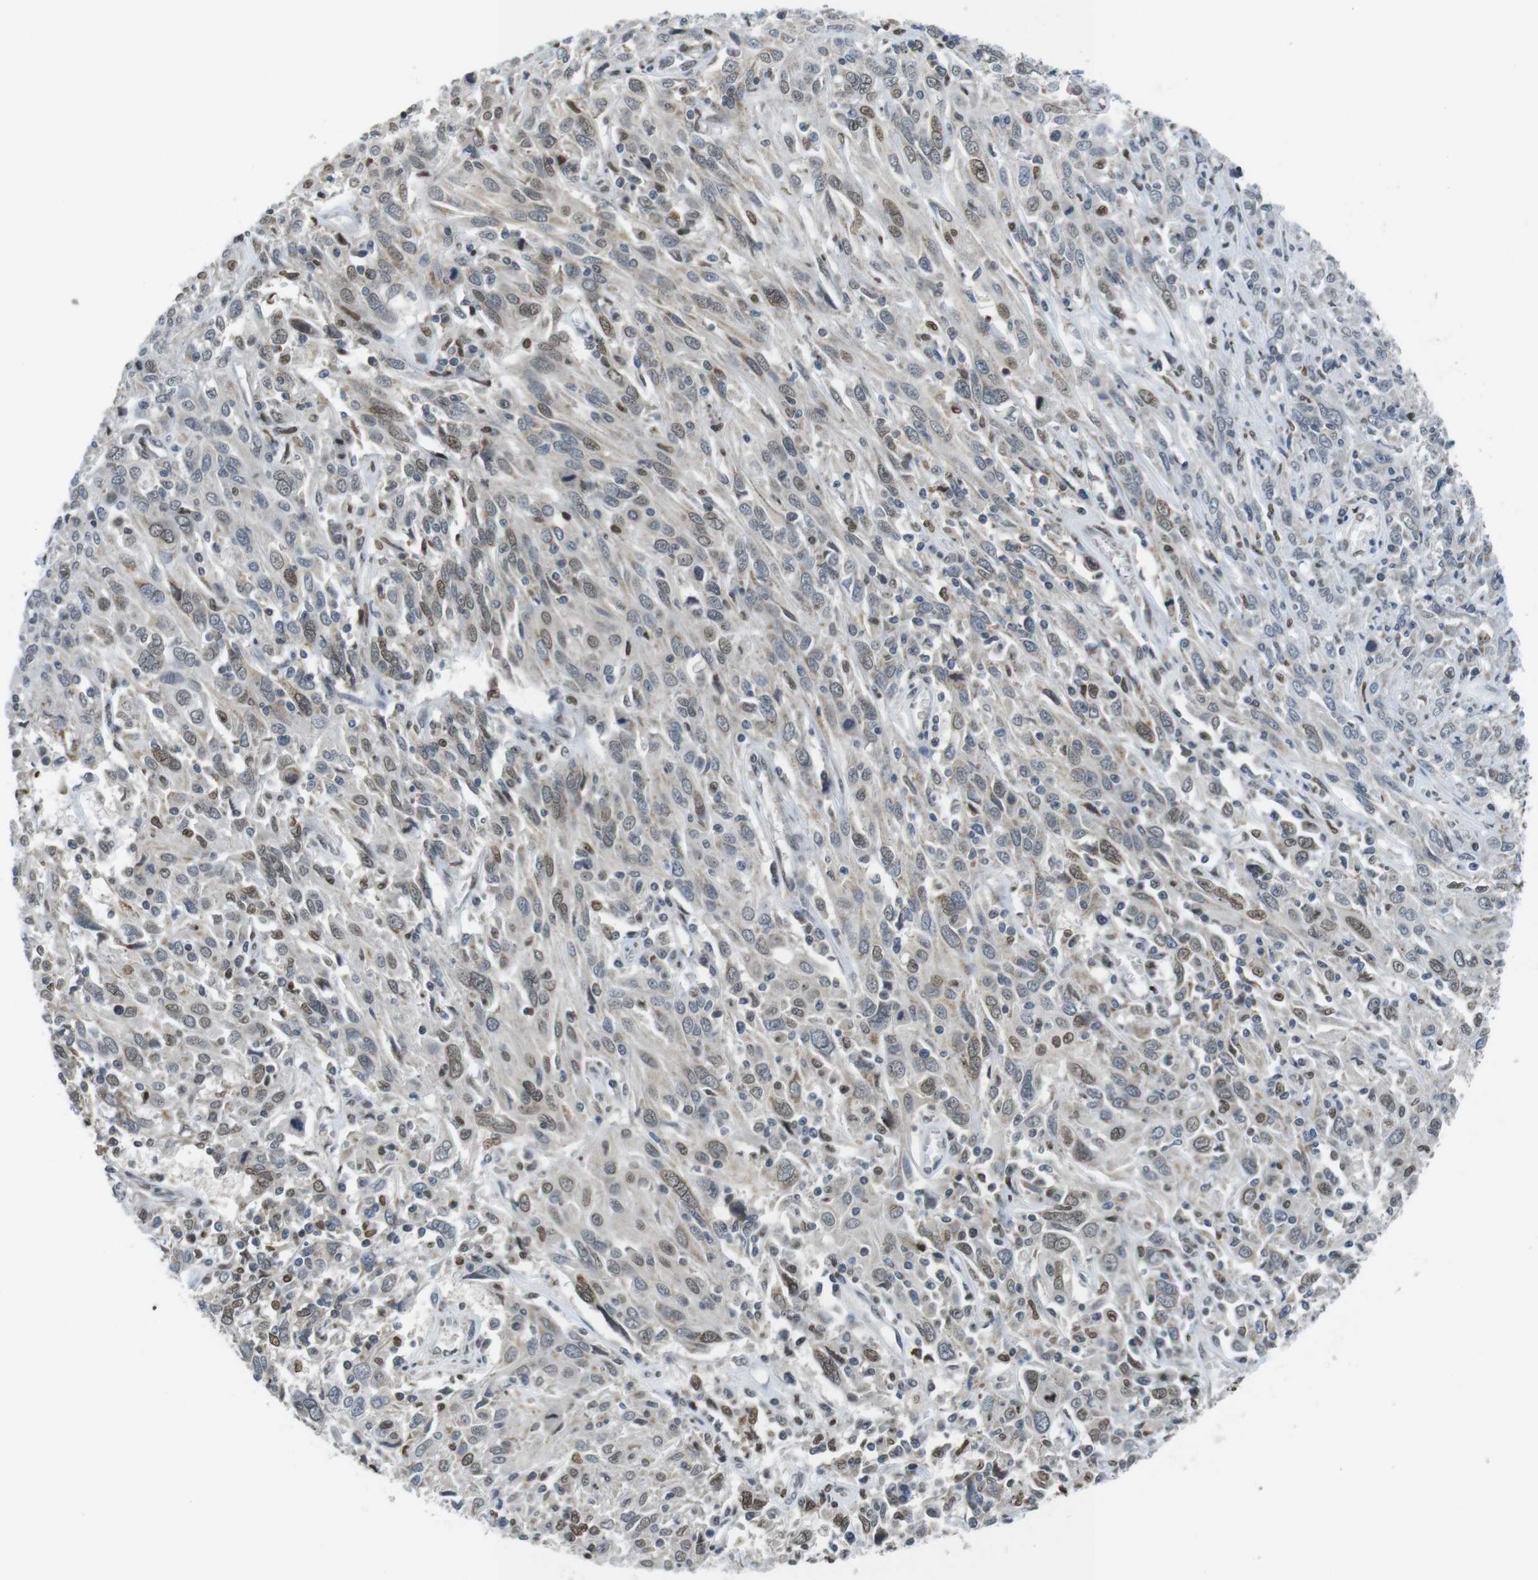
{"staining": {"intensity": "moderate", "quantity": "<25%", "location": "nuclear"}, "tissue": "cervical cancer", "cell_type": "Tumor cells", "image_type": "cancer", "snomed": [{"axis": "morphology", "description": "Squamous cell carcinoma, NOS"}, {"axis": "topography", "description": "Cervix"}], "caption": "This is an image of IHC staining of cervical cancer, which shows moderate positivity in the nuclear of tumor cells.", "gene": "USP7", "patient": {"sex": "female", "age": 46}}